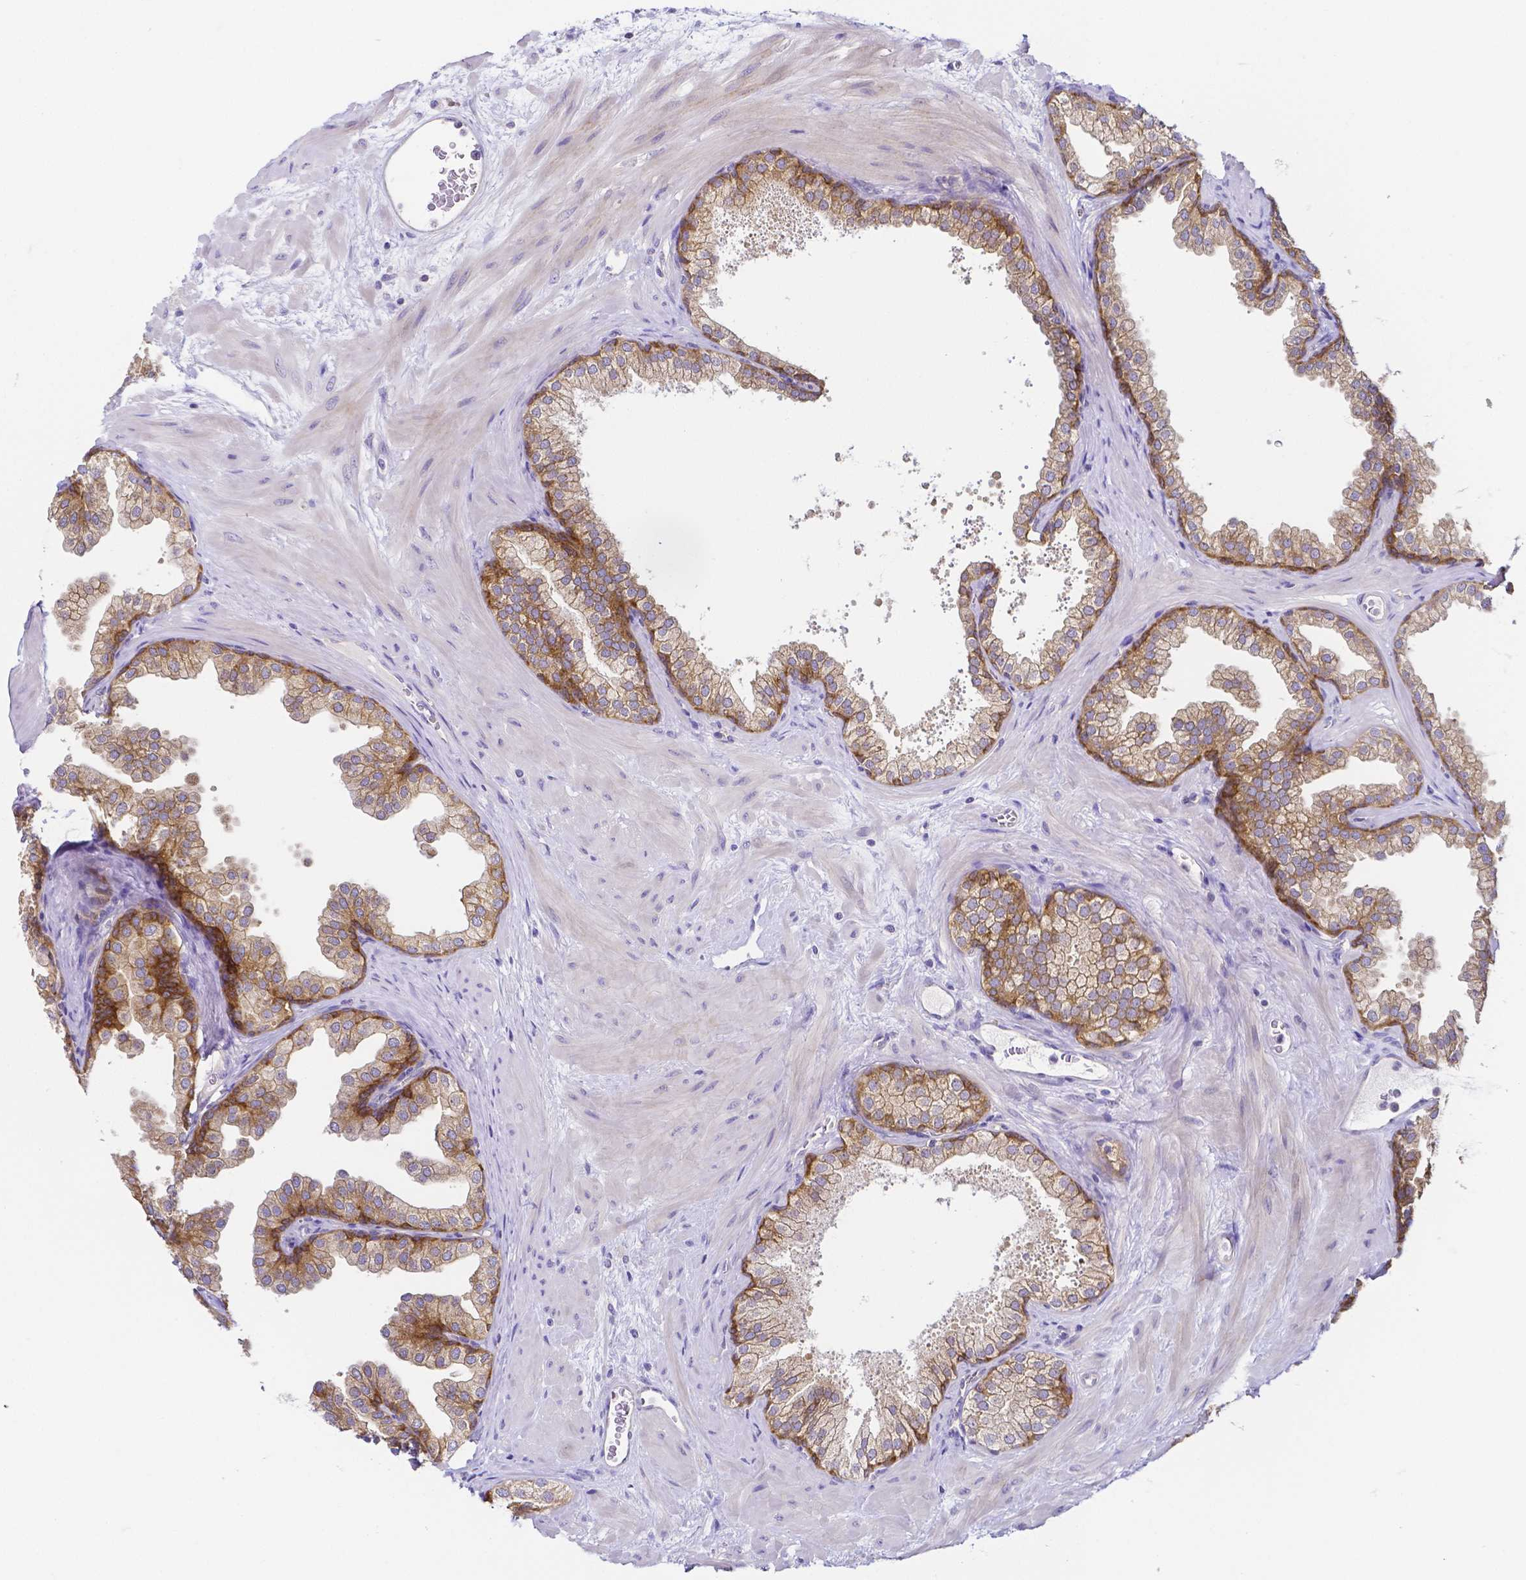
{"staining": {"intensity": "moderate", "quantity": "25%-75%", "location": "cytoplasmic/membranous"}, "tissue": "prostate", "cell_type": "Glandular cells", "image_type": "normal", "snomed": [{"axis": "morphology", "description": "Normal tissue, NOS"}, {"axis": "topography", "description": "Prostate"}], "caption": "Moderate cytoplasmic/membranous staining for a protein is appreciated in approximately 25%-75% of glandular cells of unremarkable prostate using immunohistochemistry (IHC).", "gene": "PKP3", "patient": {"sex": "male", "age": 37}}